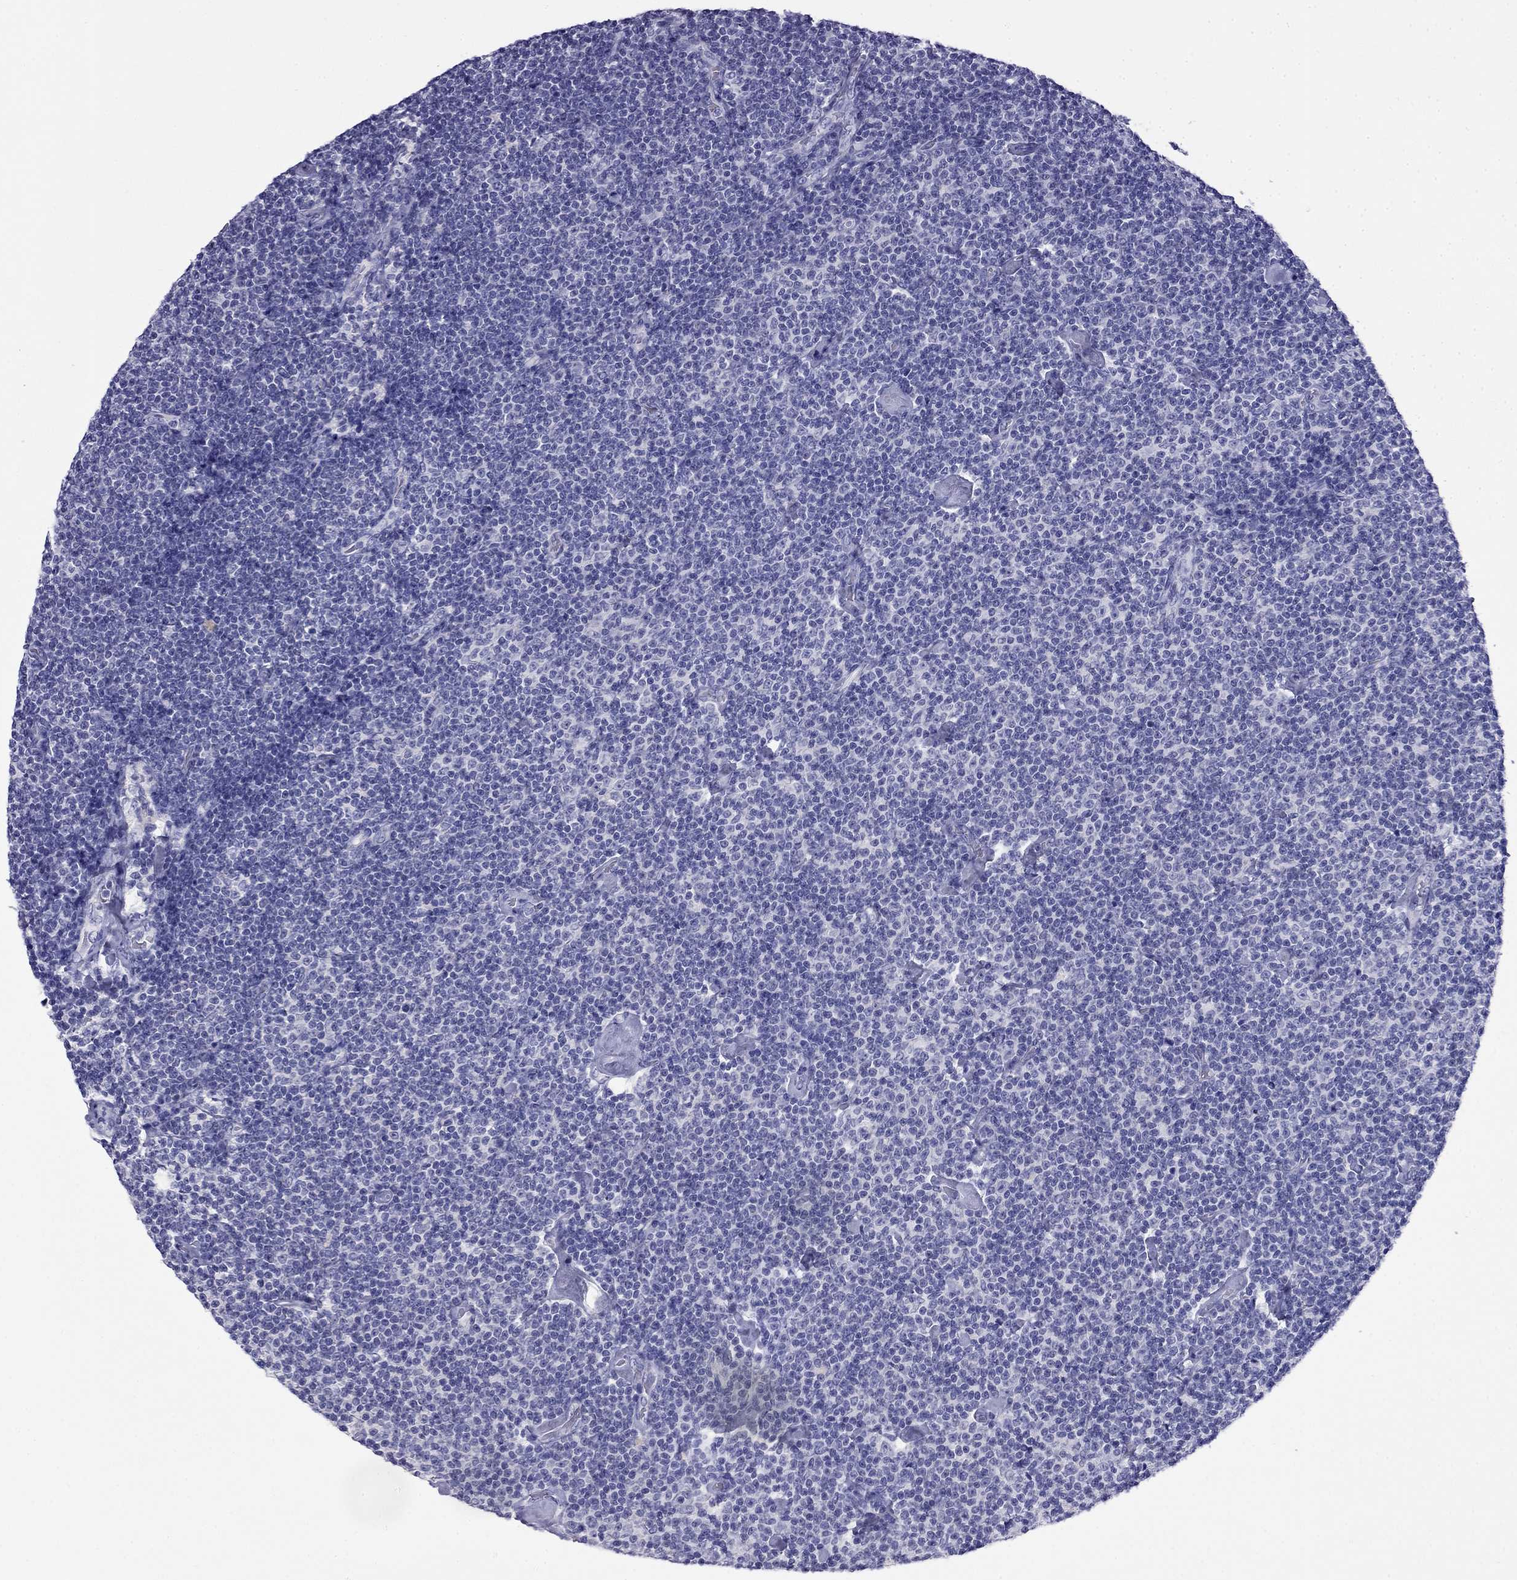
{"staining": {"intensity": "negative", "quantity": "none", "location": "none"}, "tissue": "lymphoma", "cell_type": "Tumor cells", "image_type": "cancer", "snomed": [{"axis": "morphology", "description": "Malignant lymphoma, non-Hodgkin's type, Low grade"}, {"axis": "topography", "description": "Lymph node"}], "caption": "Tumor cells are negative for protein expression in human low-grade malignant lymphoma, non-Hodgkin's type.", "gene": "MYO15A", "patient": {"sex": "male", "age": 81}}